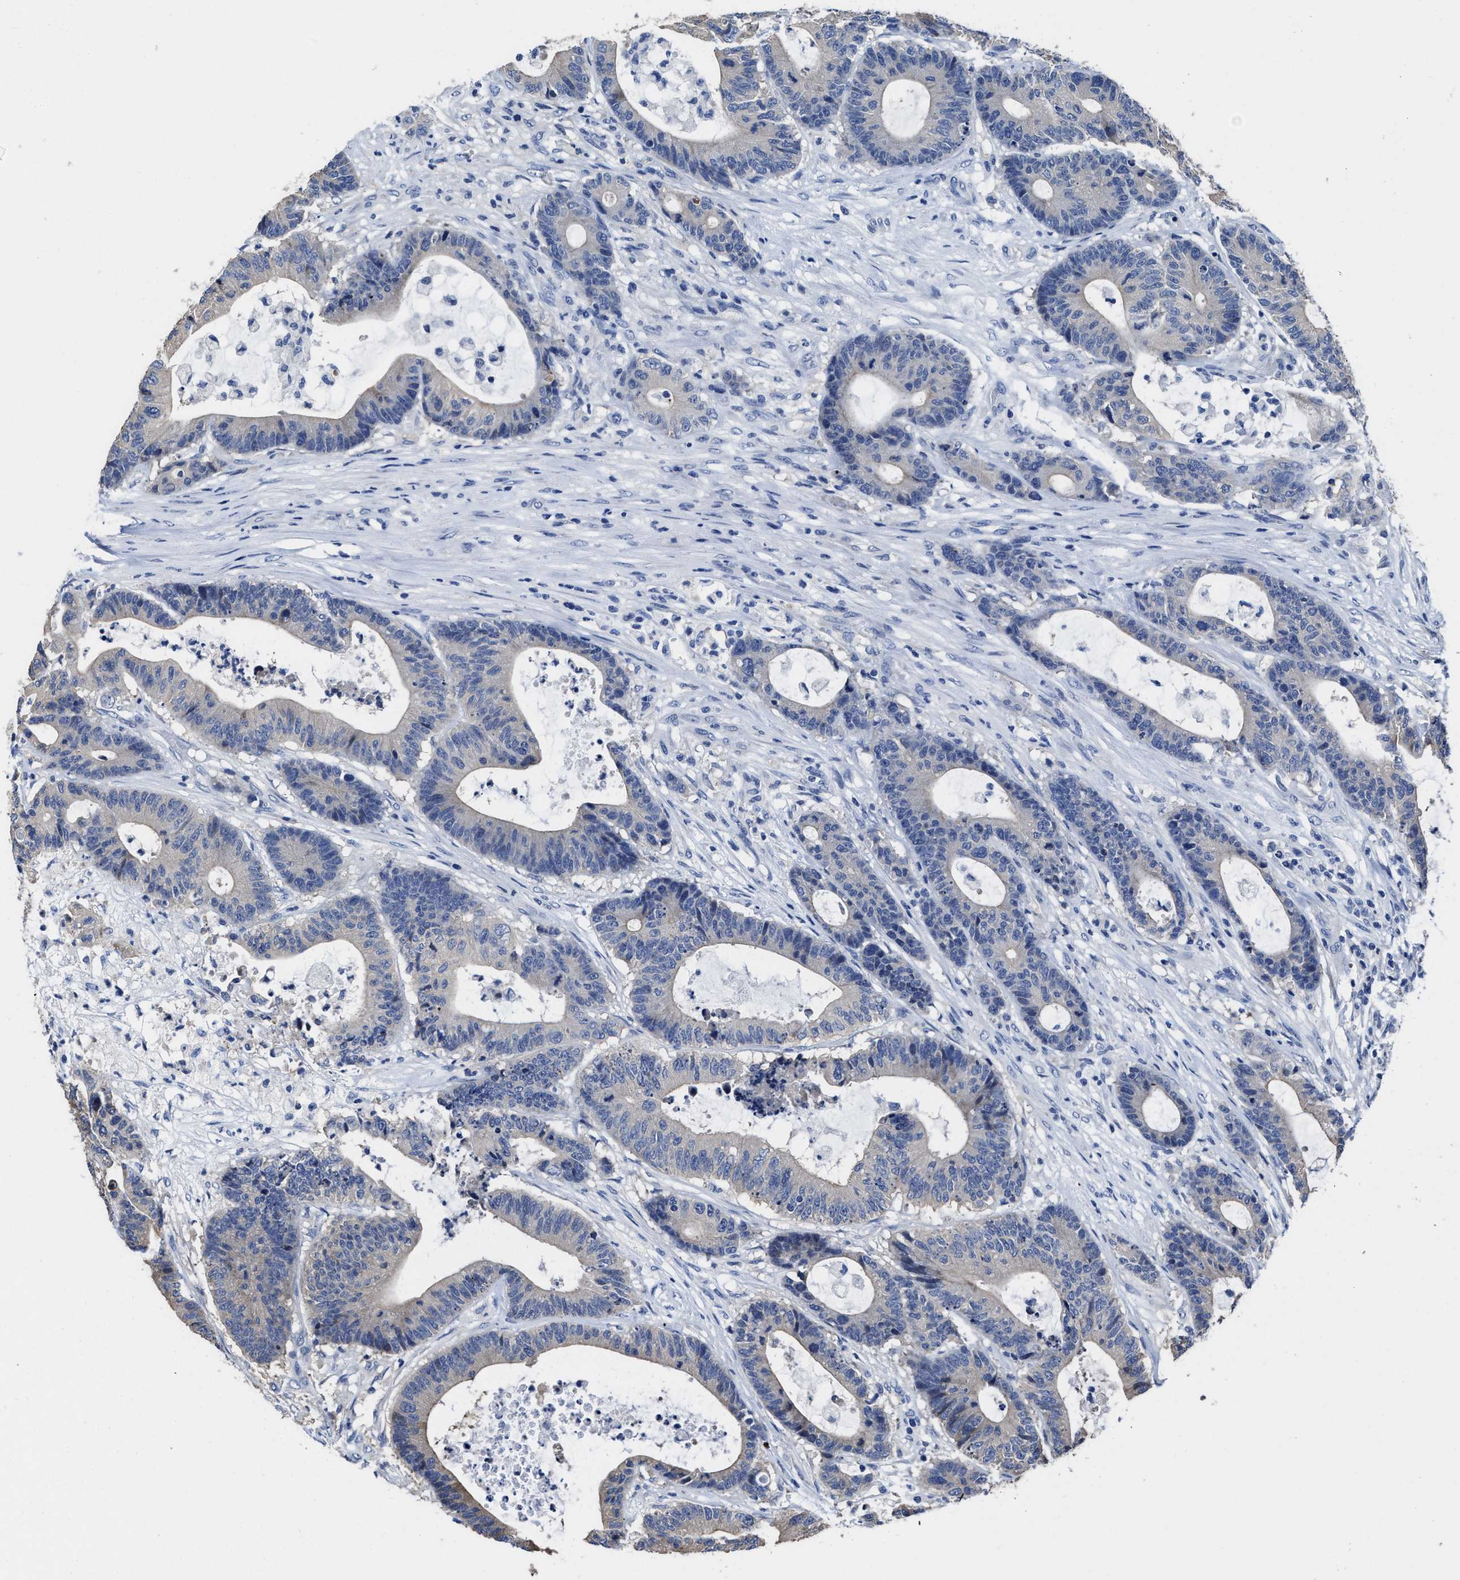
{"staining": {"intensity": "negative", "quantity": "none", "location": "none"}, "tissue": "colorectal cancer", "cell_type": "Tumor cells", "image_type": "cancer", "snomed": [{"axis": "morphology", "description": "Adenocarcinoma, NOS"}, {"axis": "topography", "description": "Colon"}], "caption": "Immunohistochemistry (IHC) photomicrograph of neoplastic tissue: colorectal adenocarcinoma stained with DAB (3,3'-diaminobenzidine) demonstrates no significant protein staining in tumor cells.", "gene": "HOOK1", "patient": {"sex": "female", "age": 84}}